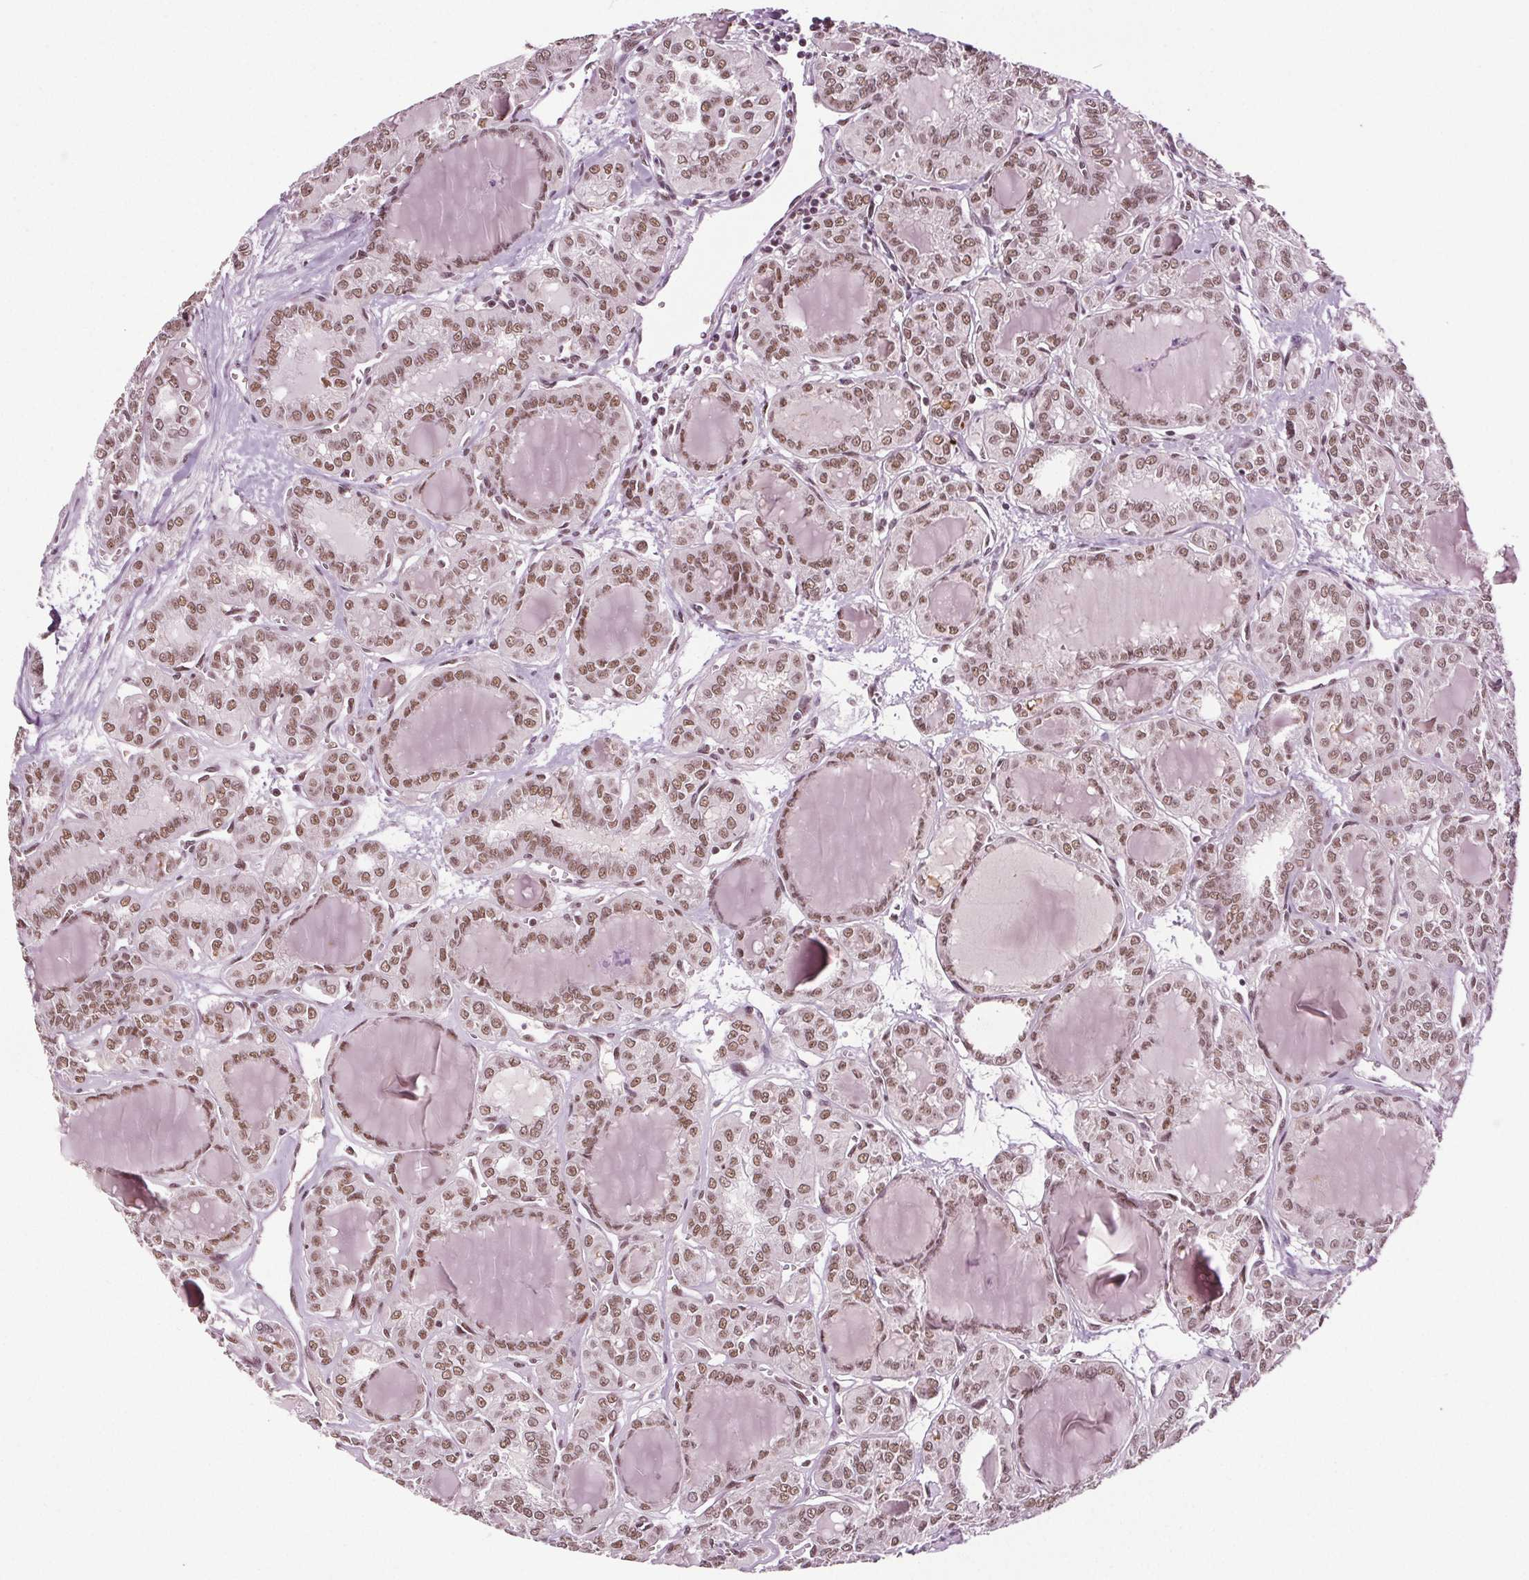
{"staining": {"intensity": "moderate", "quantity": ">75%", "location": "nuclear"}, "tissue": "thyroid cancer", "cell_type": "Tumor cells", "image_type": "cancer", "snomed": [{"axis": "morphology", "description": "Papillary adenocarcinoma, NOS"}, {"axis": "topography", "description": "Thyroid gland"}], "caption": "Immunohistochemistry photomicrograph of human papillary adenocarcinoma (thyroid) stained for a protein (brown), which reveals medium levels of moderate nuclear staining in about >75% of tumor cells.", "gene": "IWS1", "patient": {"sex": "female", "age": 41}}